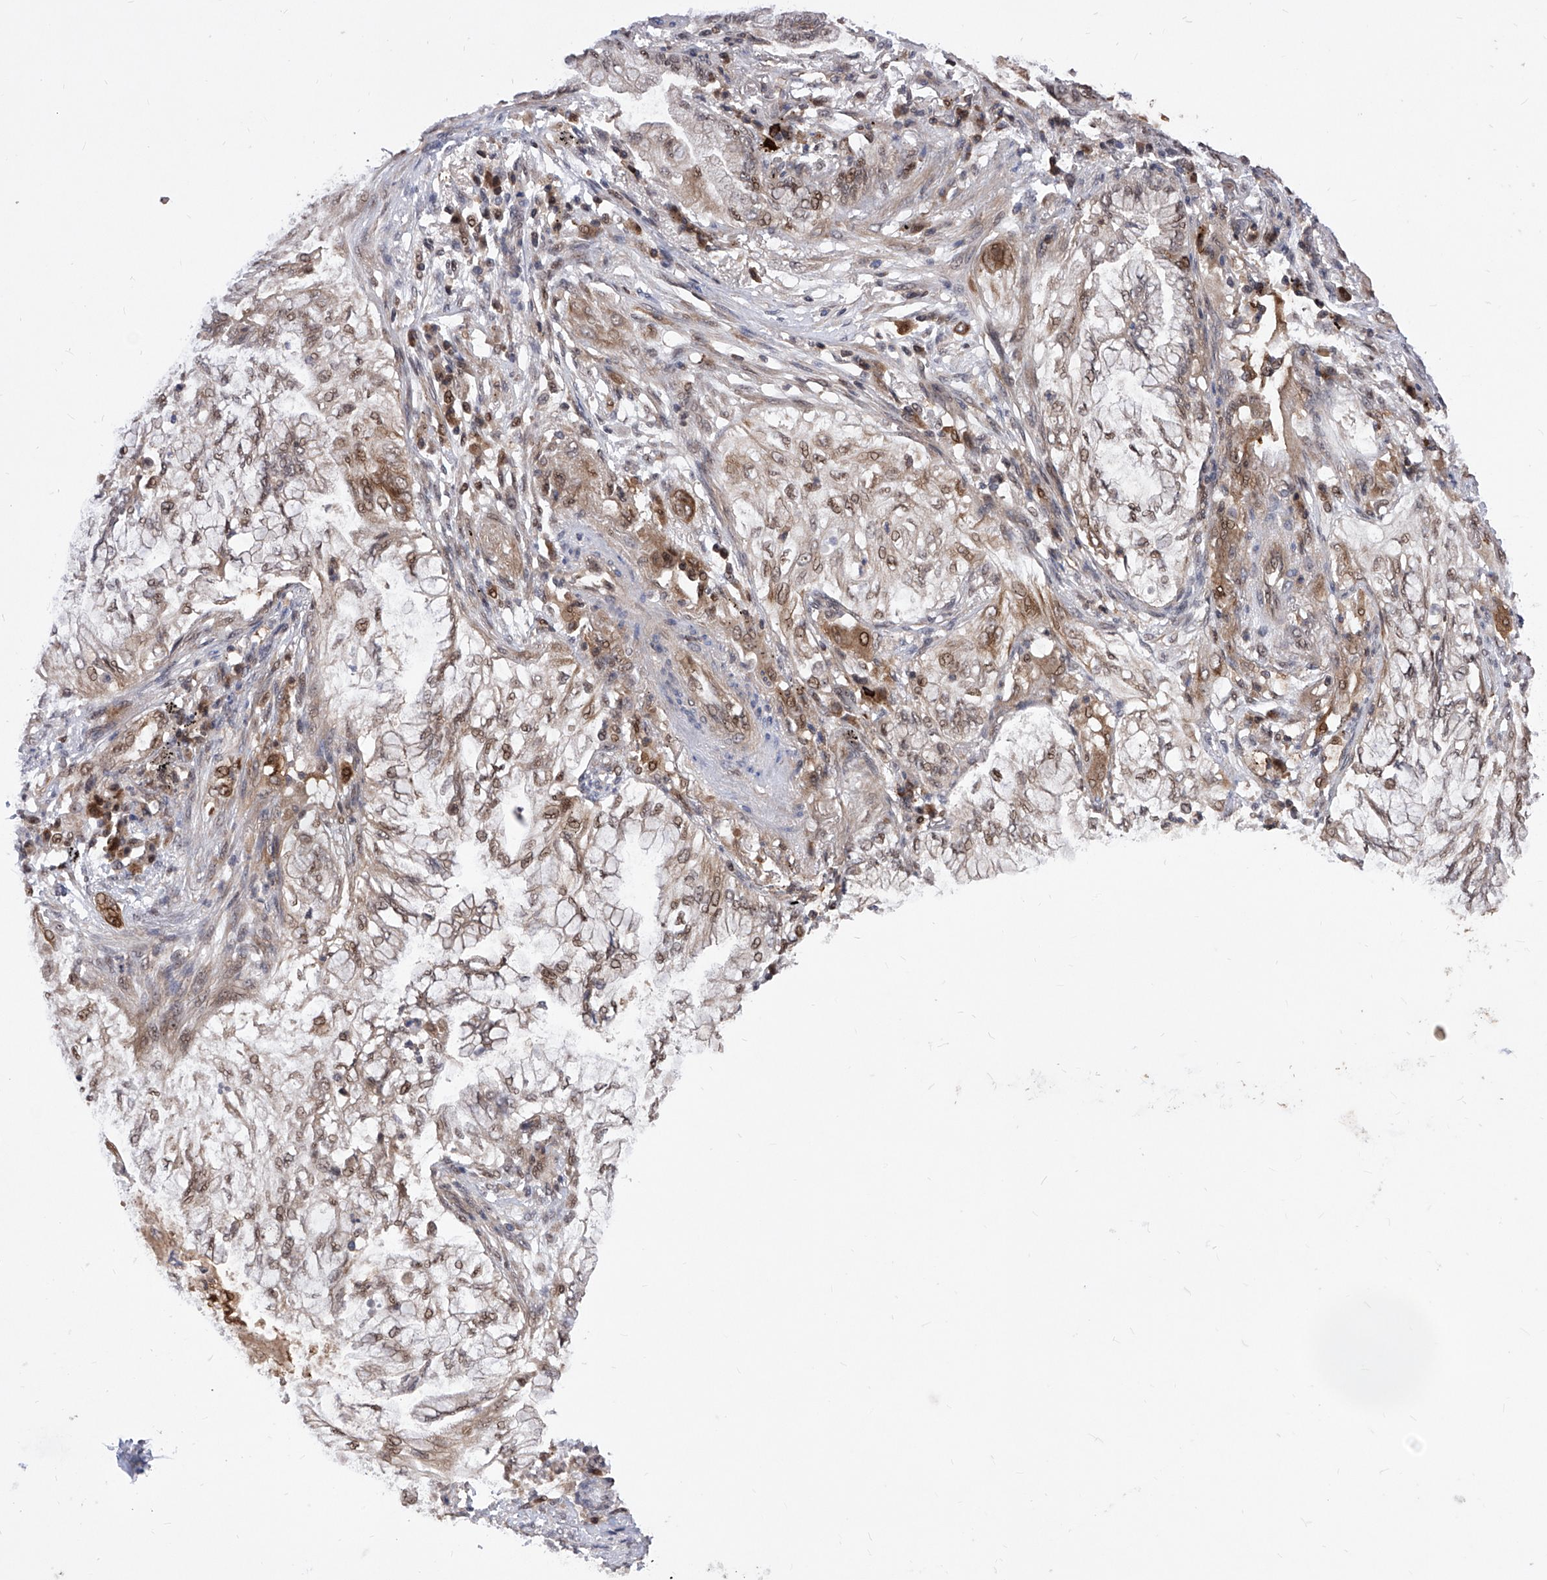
{"staining": {"intensity": "weak", "quantity": ">75%", "location": "nuclear"}, "tissue": "lung cancer", "cell_type": "Tumor cells", "image_type": "cancer", "snomed": [{"axis": "morphology", "description": "Adenocarcinoma, NOS"}, {"axis": "topography", "description": "Lung"}], "caption": "Human lung adenocarcinoma stained with a brown dye demonstrates weak nuclear positive expression in about >75% of tumor cells.", "gene": "LGR4", "patient": {"sex": "female", "age": 70}}